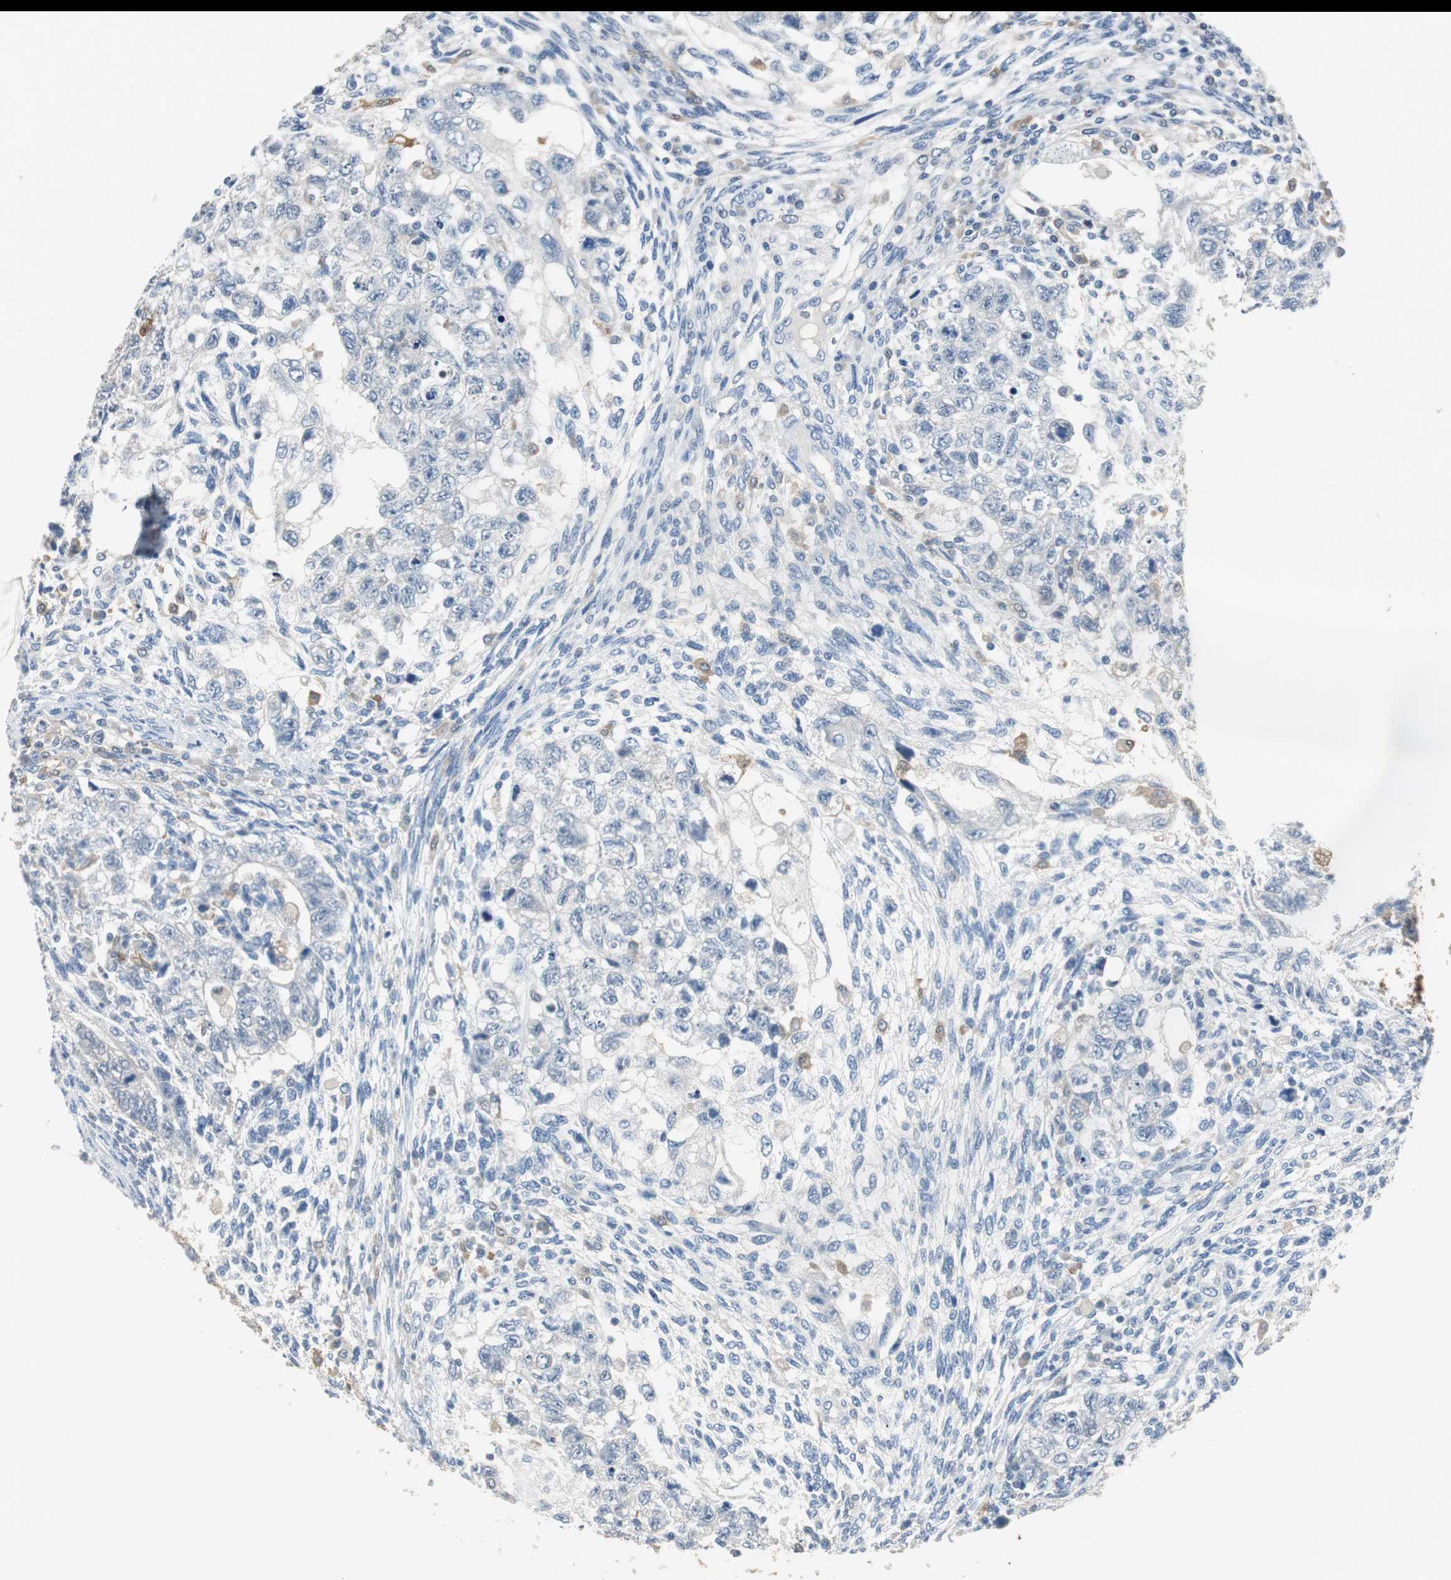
{"staining": {"intensity": "negative", "quantity": "none", "location": "none"}, "tissue": "testis cancer", "cell_type": "Tumor cells", "image_type": "cancer", "snomed": [{"axis": "morphology", "description": "Normal tissue, NOS"}, {"axis": "morphology", "description": "Carcinoma, Embryonal, NOS"}, {"axis": "topography", "description": "Testis"}], "caption": "This is a micrograph of immunohistochemistry (IHC) staining of testis embryonal carcinoma, which shows no staining in tumor cells.", "gene": "MSTO1", "patient": {"sex": "male", "age": 36}}